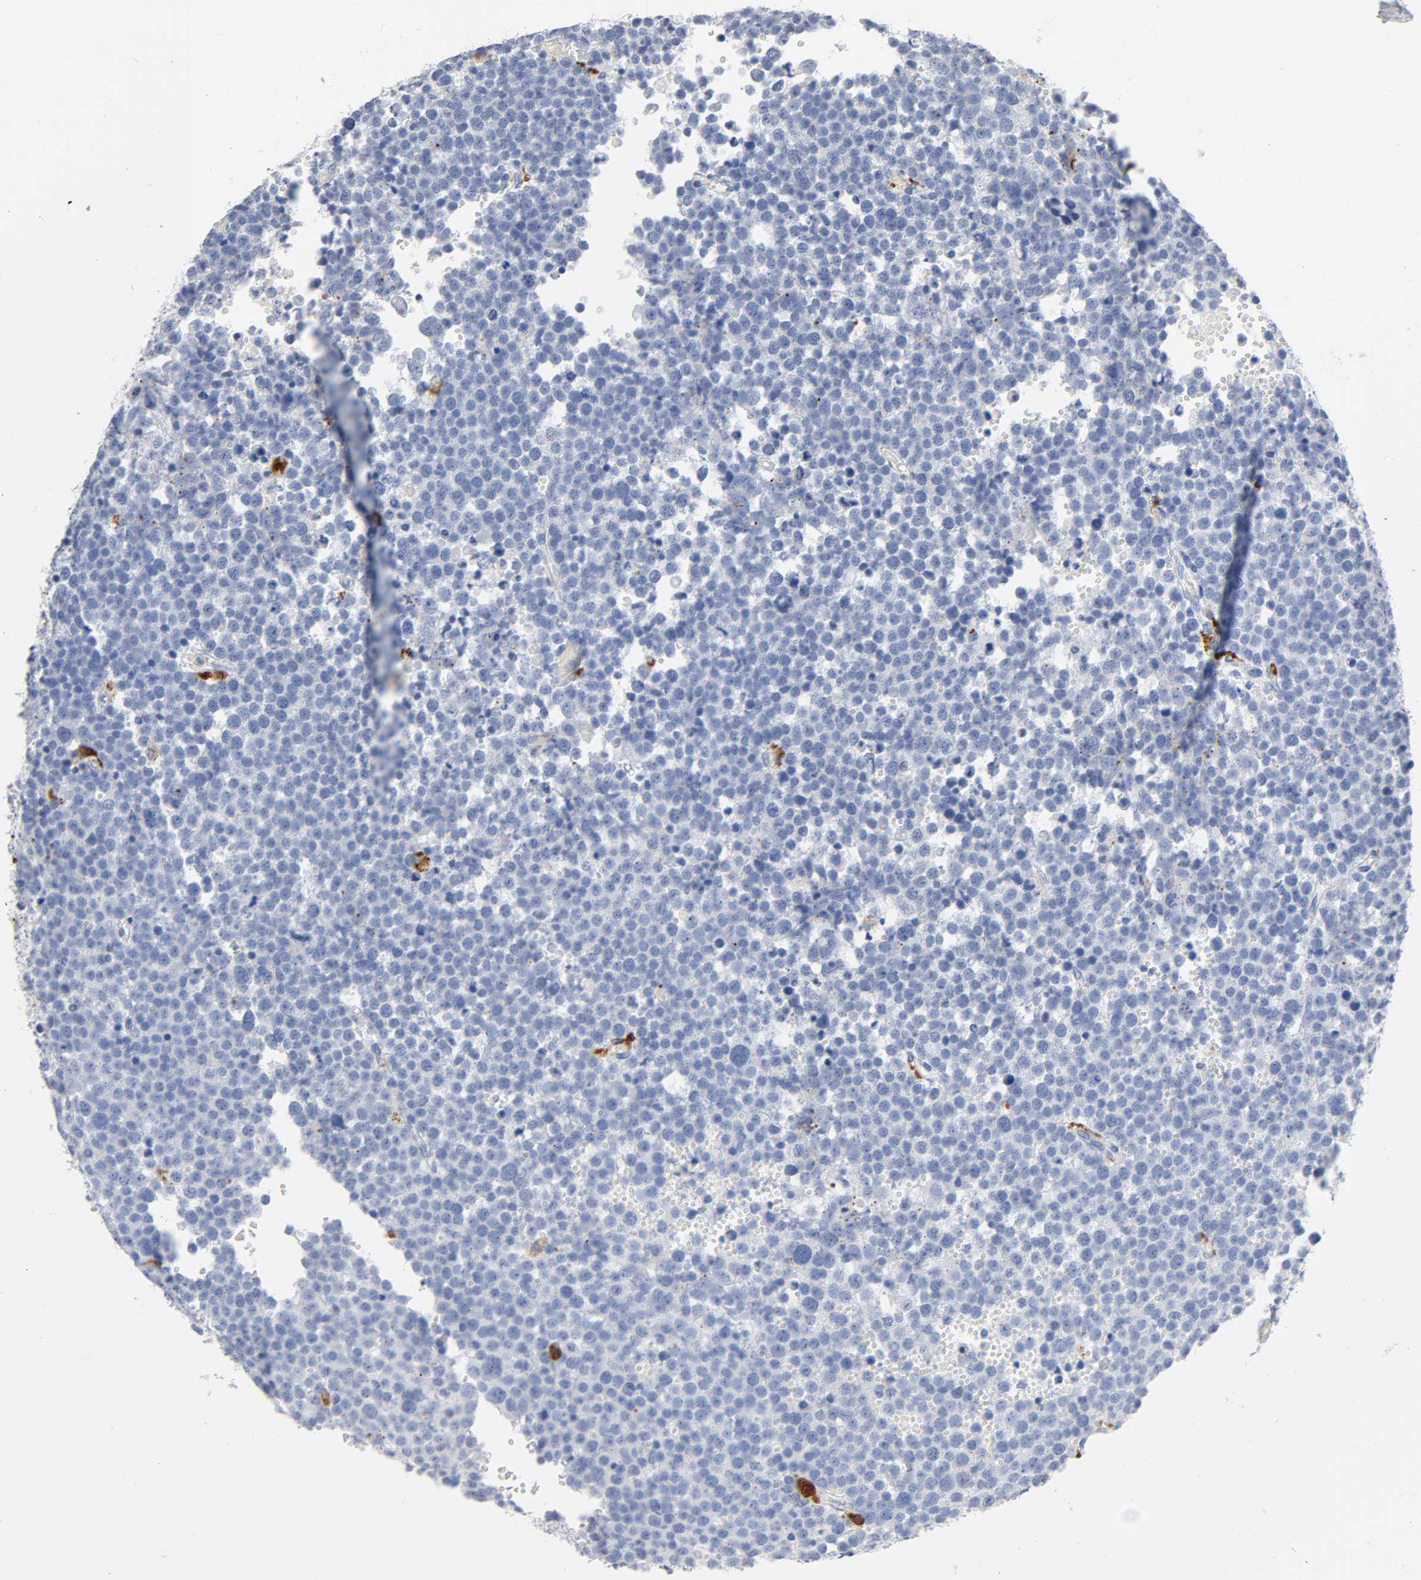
{"staining": {"intensity": "negative", "quantity": "none", "location": "none"}, "tissue": "testis cancer", "cell_type": "Tumor cells", "image_type": "cancer", "snomed": [{"axis": "morphology", "description": "Seminoma, NOS"}, {"axis": "topography", "description": "Testis"}], "caption": "Immunohistochemistry (IHC) photomicrograph of neoplastic tissue: testis seminoma stained with DAB demonstrates no significant protein expression in tumor cells.", "gene": "PLP1", "patient": {"sex": "male", "age": 71}}